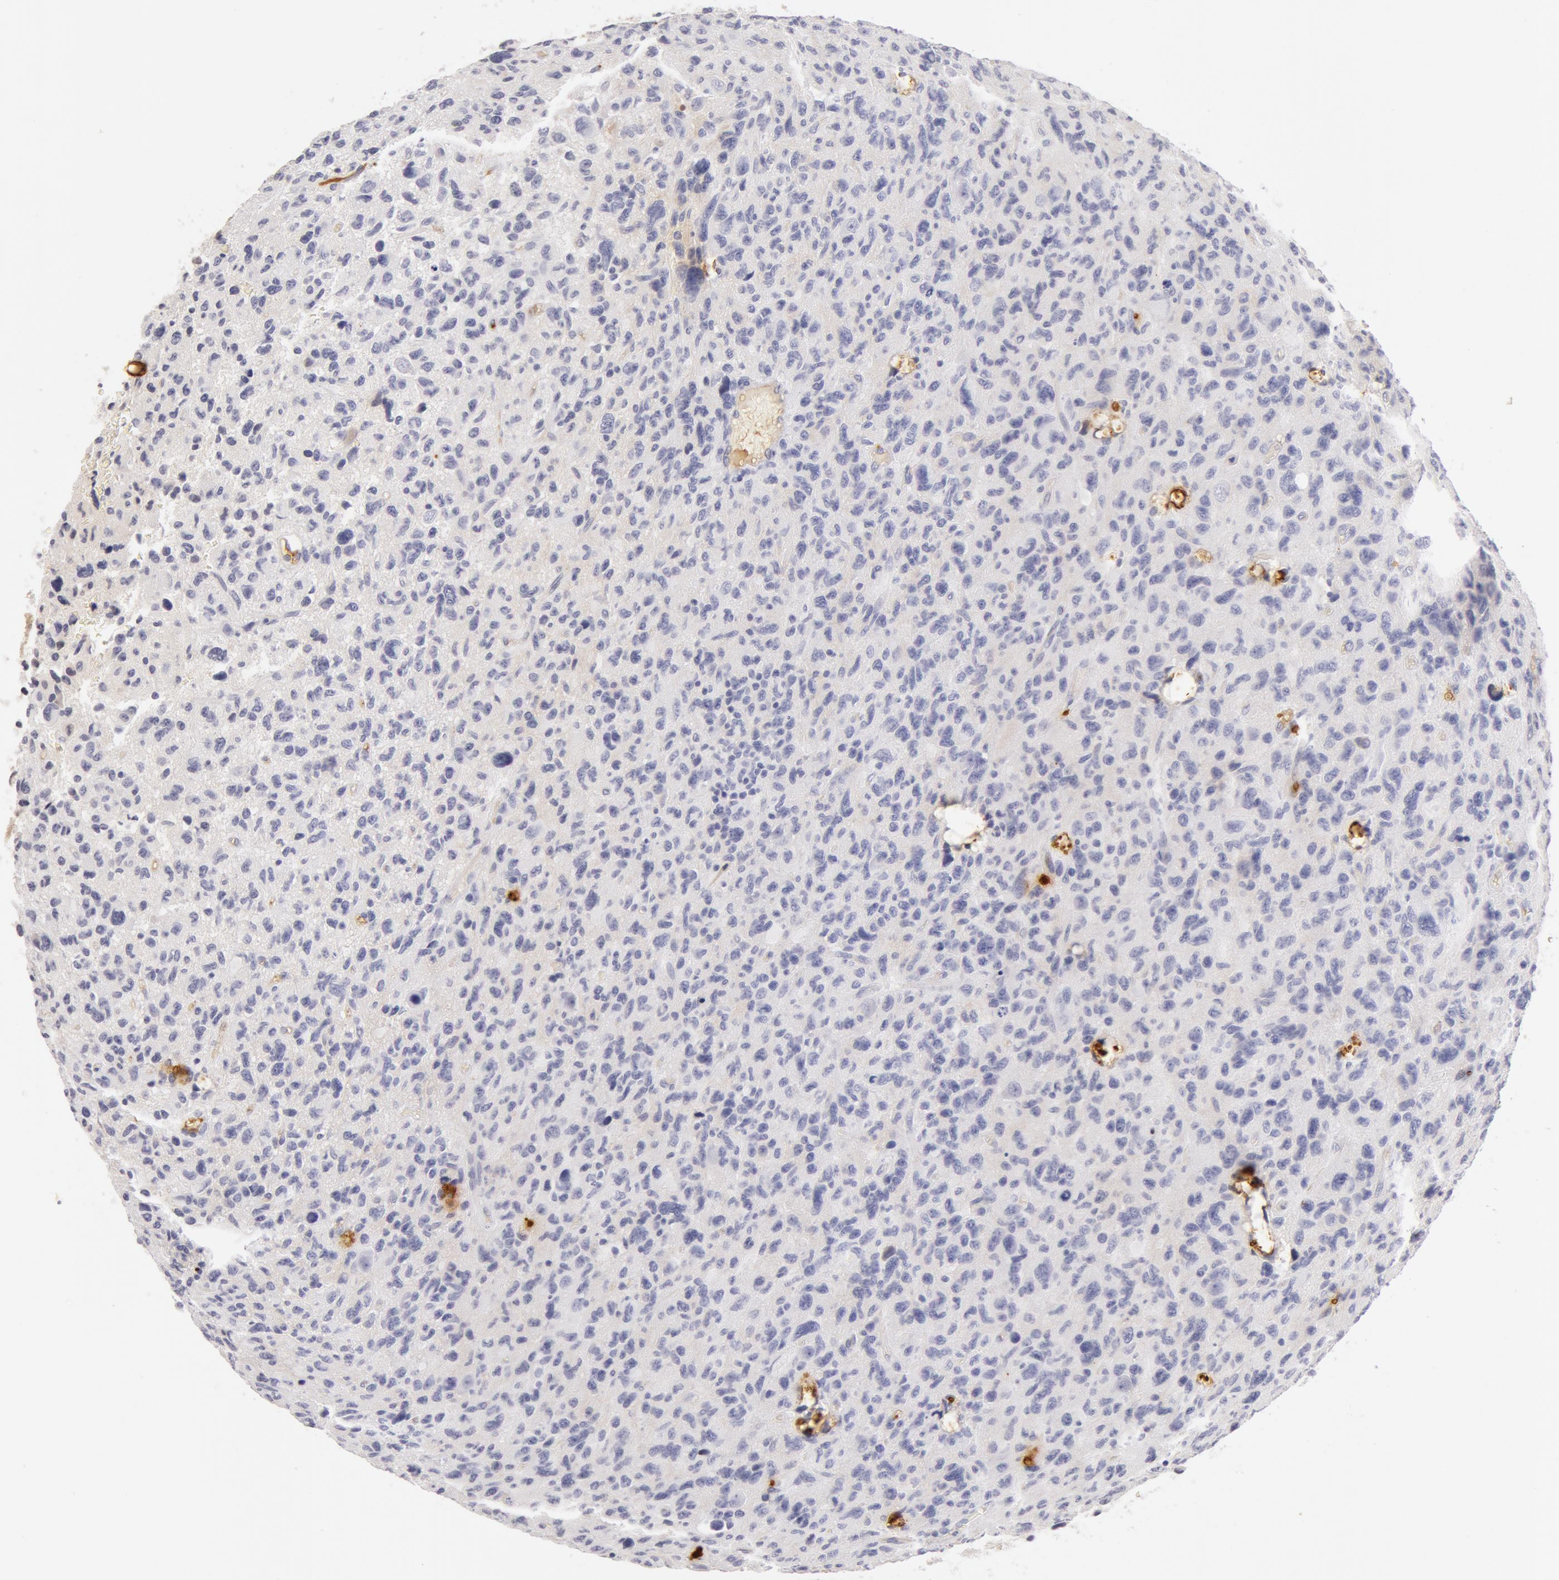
{"staining": {"intensity": "negative", "quantity": "none", "location": "none"}, "tissue": "glioma", "cell_type": "Tumor cells", "image_type": "cancer", "snomed": [{"axis": "morphology", "description": "Glioma, malignant, High grade"}, {"axis": "topography", "description": "Brain"}], "caption": "This is an immunohistochemistry micrograph of human glioma. There is no staining in tumor cells.", "gene": "AHSG", "patient": {"sex": "female", "age": 60}}